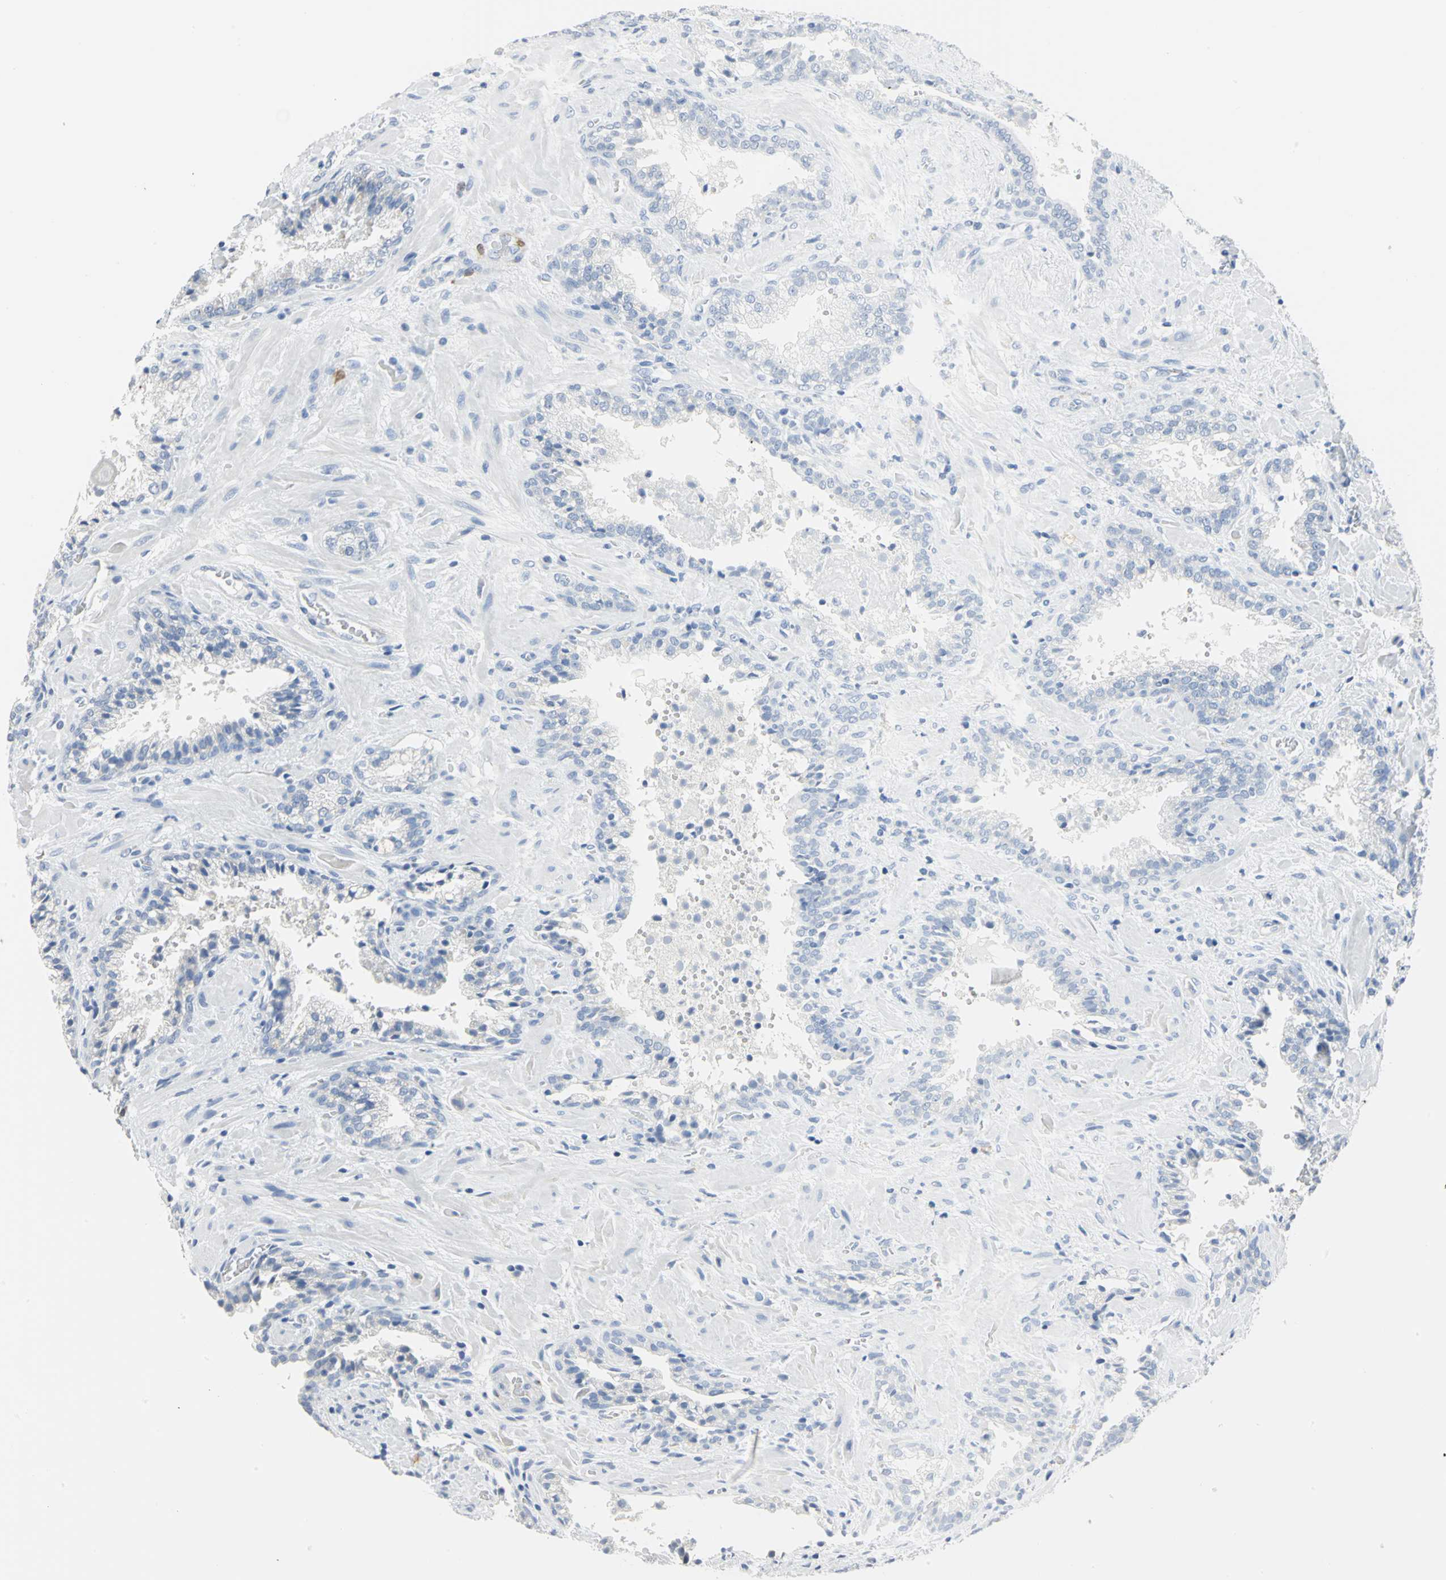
{"staining": {"intensity": "negative", "quantity": "none", "location": "none"}, "tissue": "prostate cancer", "cell_type": "Tumor cells", "image_type": "cancer", "snomed": [{"axis": "morphology", "description": "Adenocarcinoma, High grade"}, {"axis": "topography", "description": "Prostate"}], "caption": "Tumor cells show no significant staining in prostate cancer.", "gene": "CA3", "patient": {"sex": "male", "age": 58}}